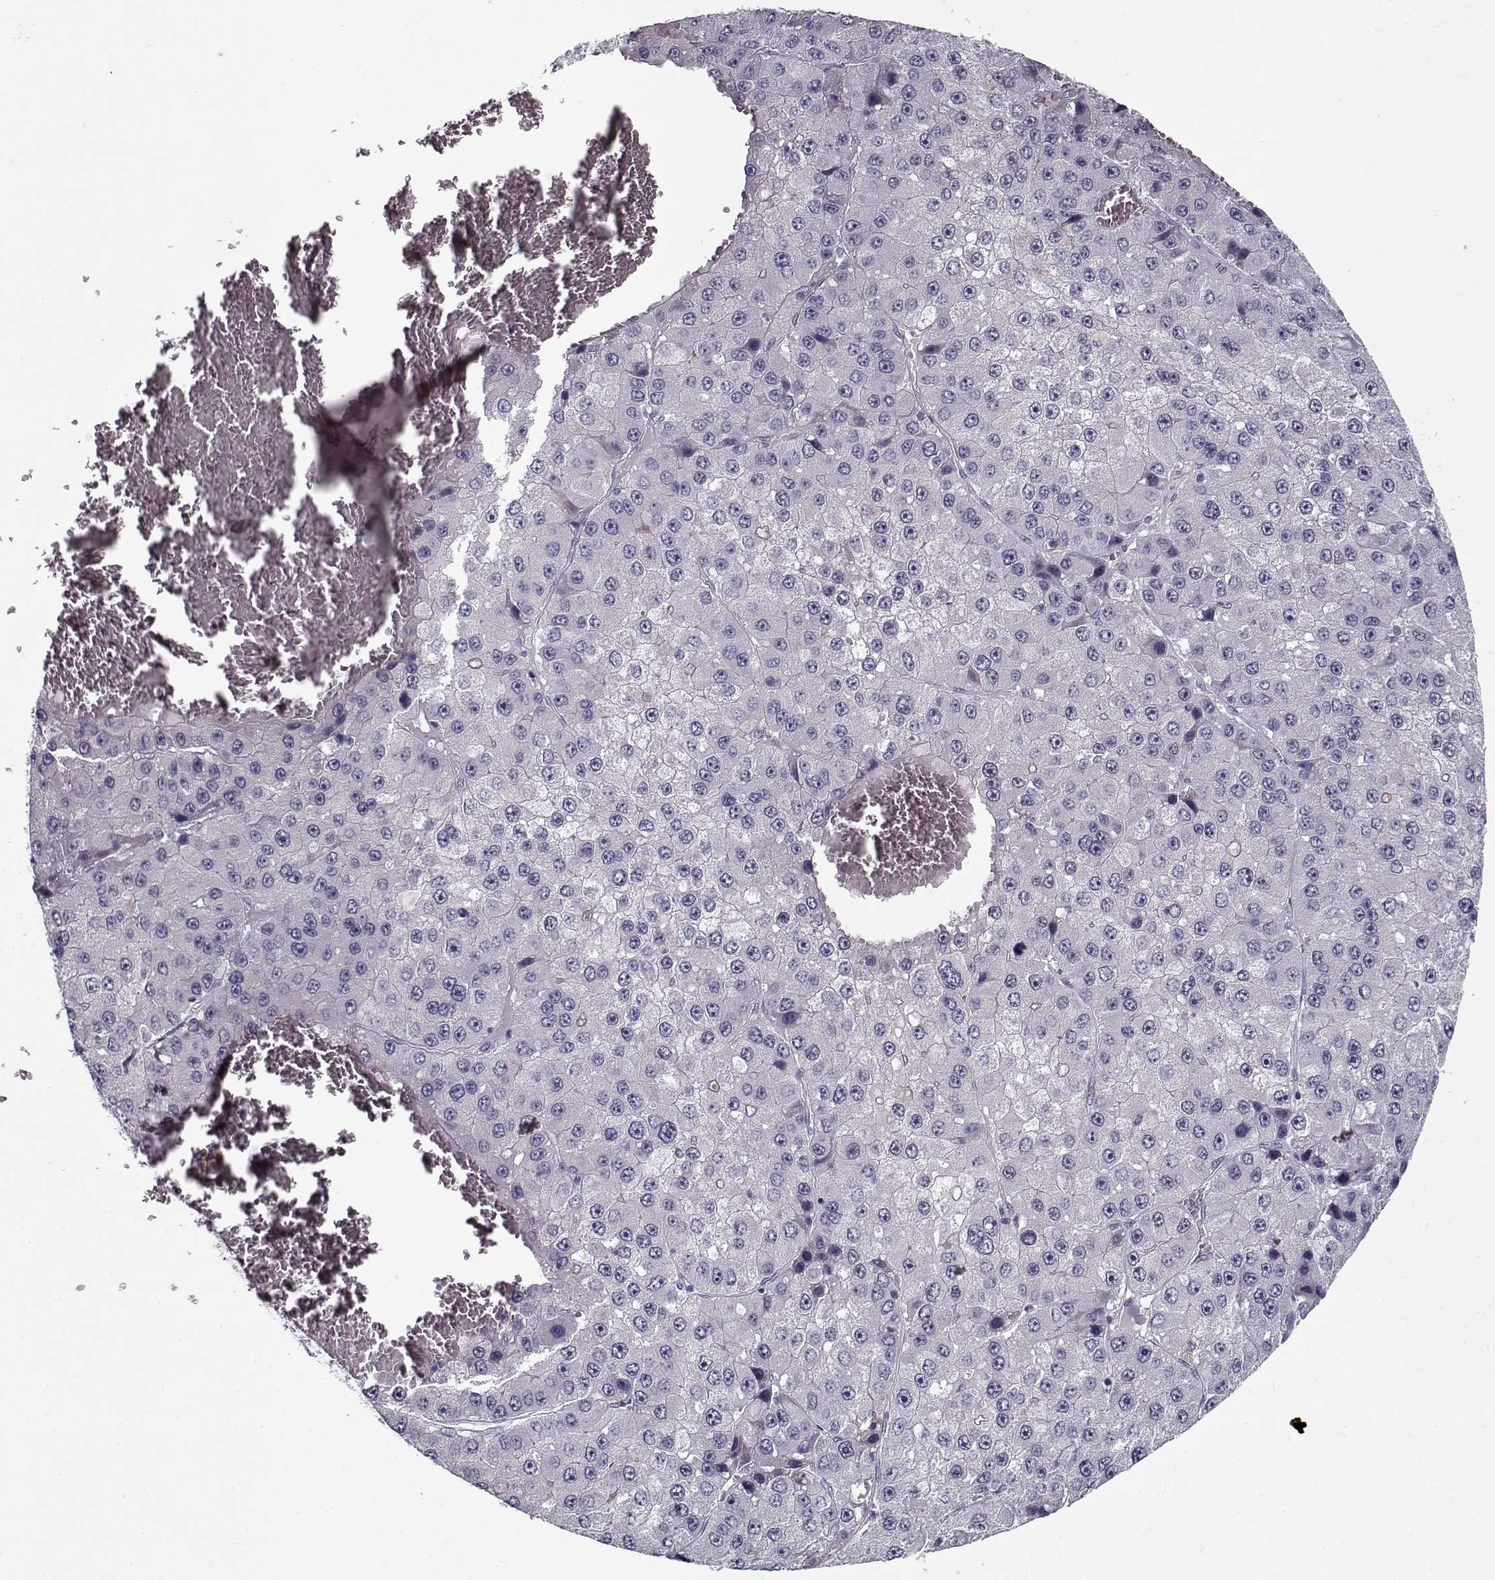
{"staining": {"intensity": "negative", "quantity": "none", "location": "none"}, "tissue": "liver cancer", "cell_type": "Tumor cells", "image_type": "cancer", "snomed": [{"axis": "morphology", "description": "Carcinoma, Hepatocellular, NOS"}, {"axis": "topography", "description": "Liver"}], "caption": "The histopathology image shows no staining of tumor cells in liver cancer.", "gene": "SPACA9", "patient": {"sex": "female", "age": 73}}